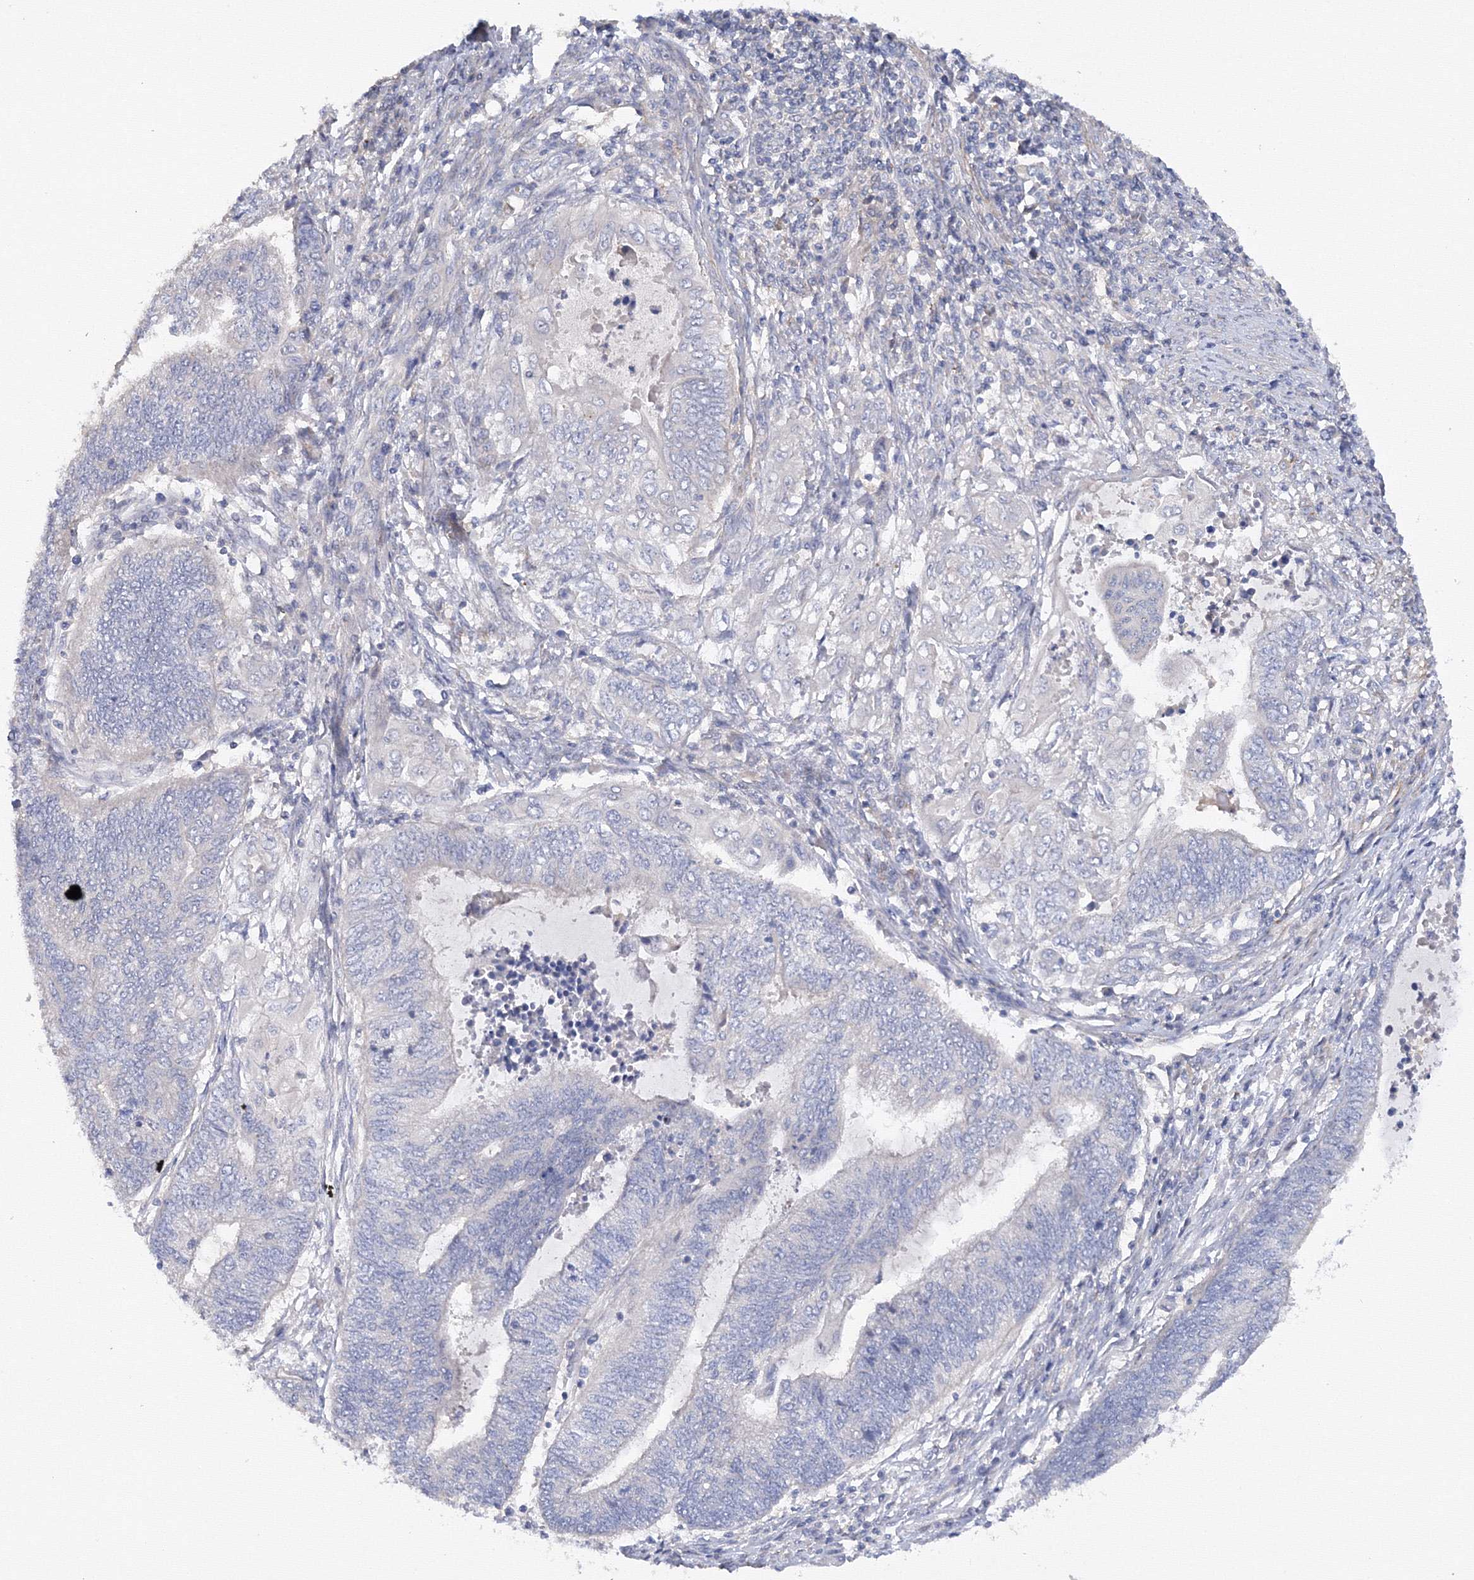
{"staining": {"intensity": "negative", "quantity": "none", "location": "none"}, "tissue": "endometrial cancer", "cell_type": "Tumor cells", "image_type": "cancer", "snomed": [{"axis": "morphology", "description": "Adenocarcinoma, NOS"}, {"axis": "topography", "description": "Uterus"}, {"axis": "topography", "description": "Endometrium"}], "caption": "The image demonstrates no staining of tumor cells in adenocarcinoma (endometrial). (DAB (3,3'-diaminobenzidine) IHC visualized using brightfield microscopy, high magnification).", "gene": "DIS3L2", "patient": {"sex": "female", "age": 70}}